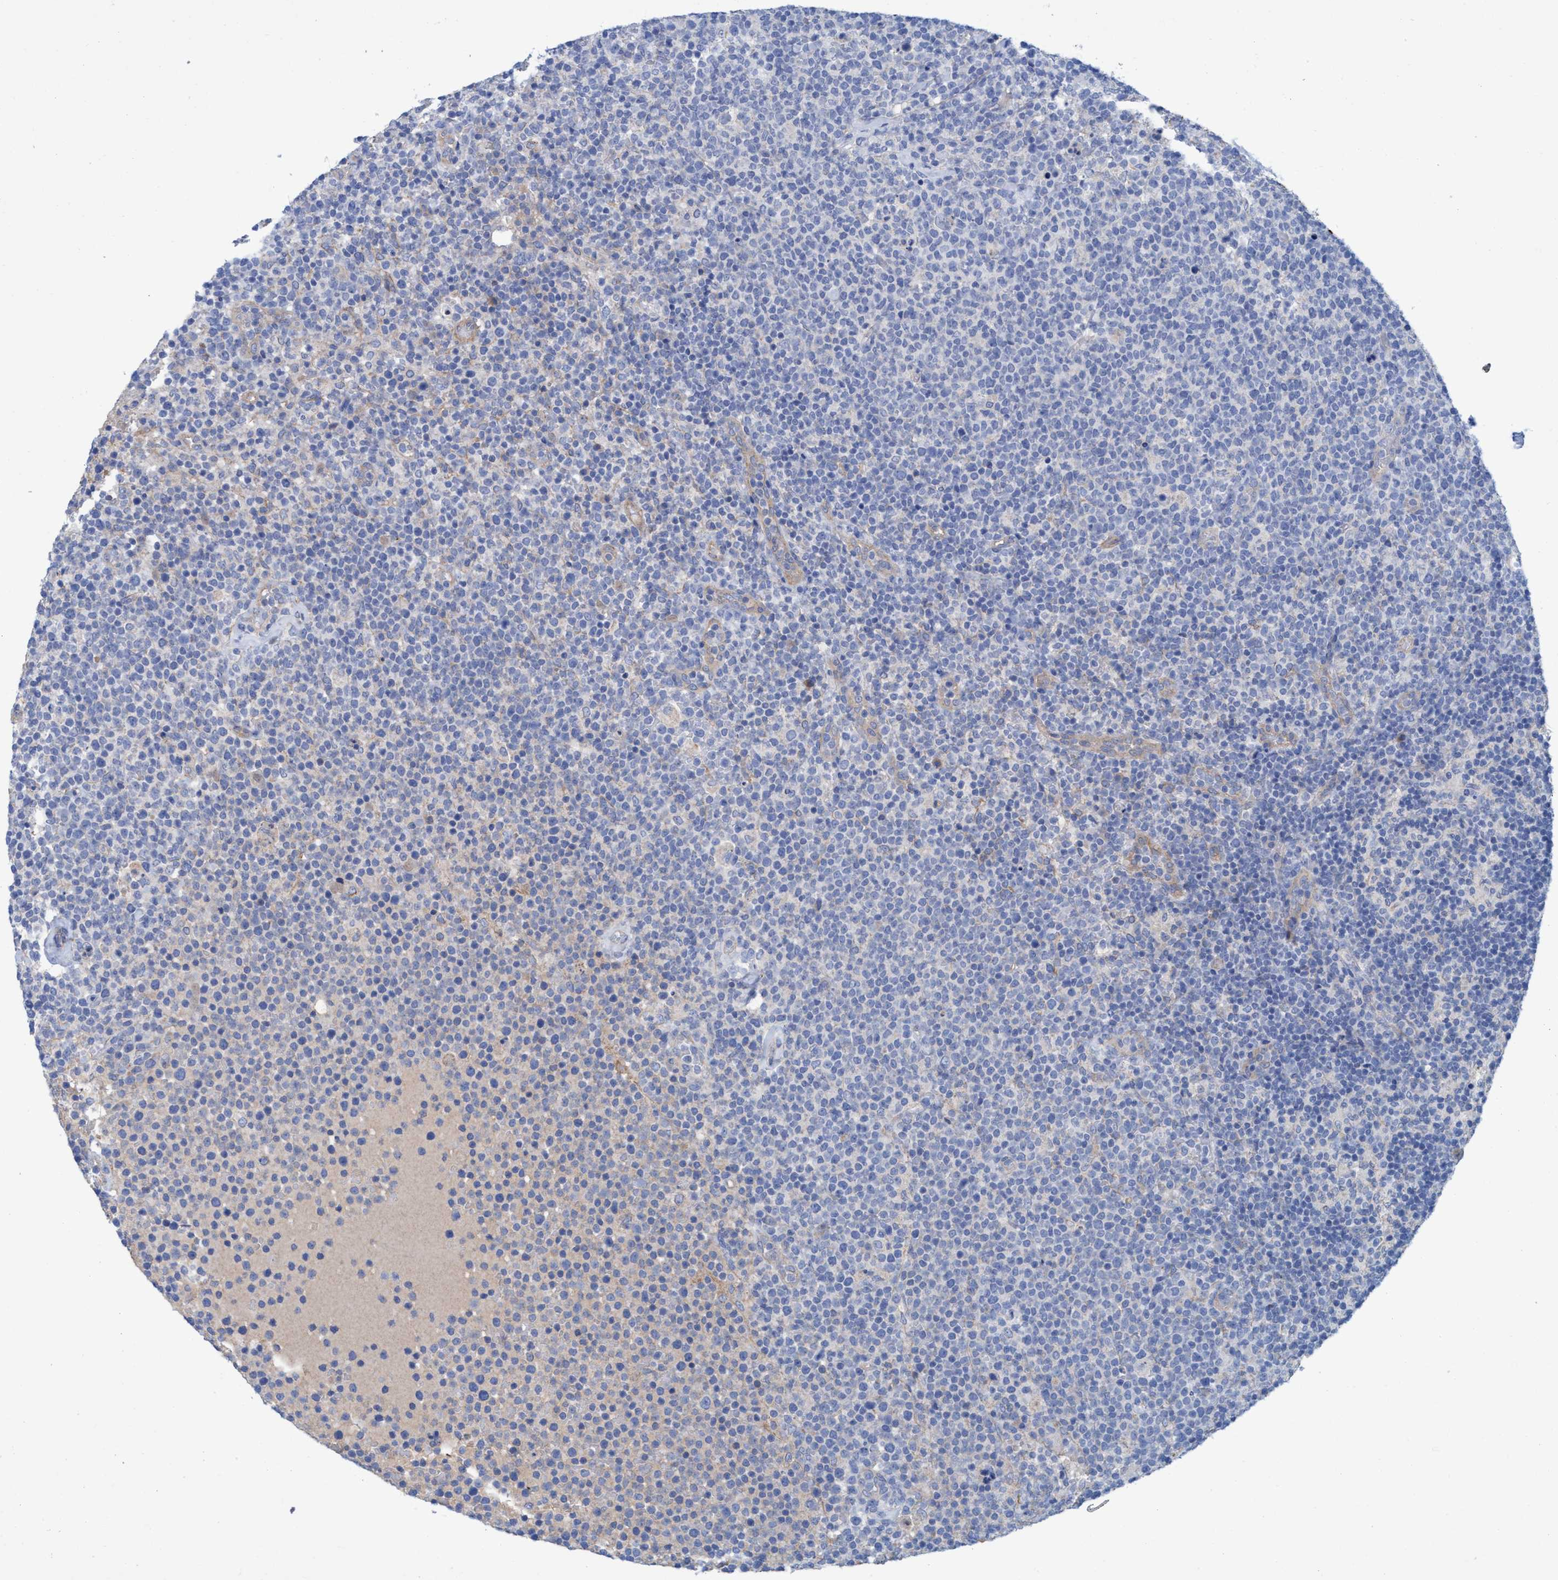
{"staining": {"intensity": "negative", "quantity": "none", "location": "none"}, "tissue": "lymphoma", "cell_type": "Tumor cells", "image_type": "cancer", "snomed": [{"axis": "morphology", "description": "Malignant lymphoma, non-Hodgkin's type, High grade"}, {"axis": "topography", "description": "Lymph node"}], "caption": "High magnification brightfield microscopy of high-grade malignant lymphoma, non-Hodgkin's type stained with DAB (brown) and counterstained with hematoxylin (blue): tumor cells show no significant positivity.", "gene": "GULP1", "patient": {"sex": "male", "age": 61}}